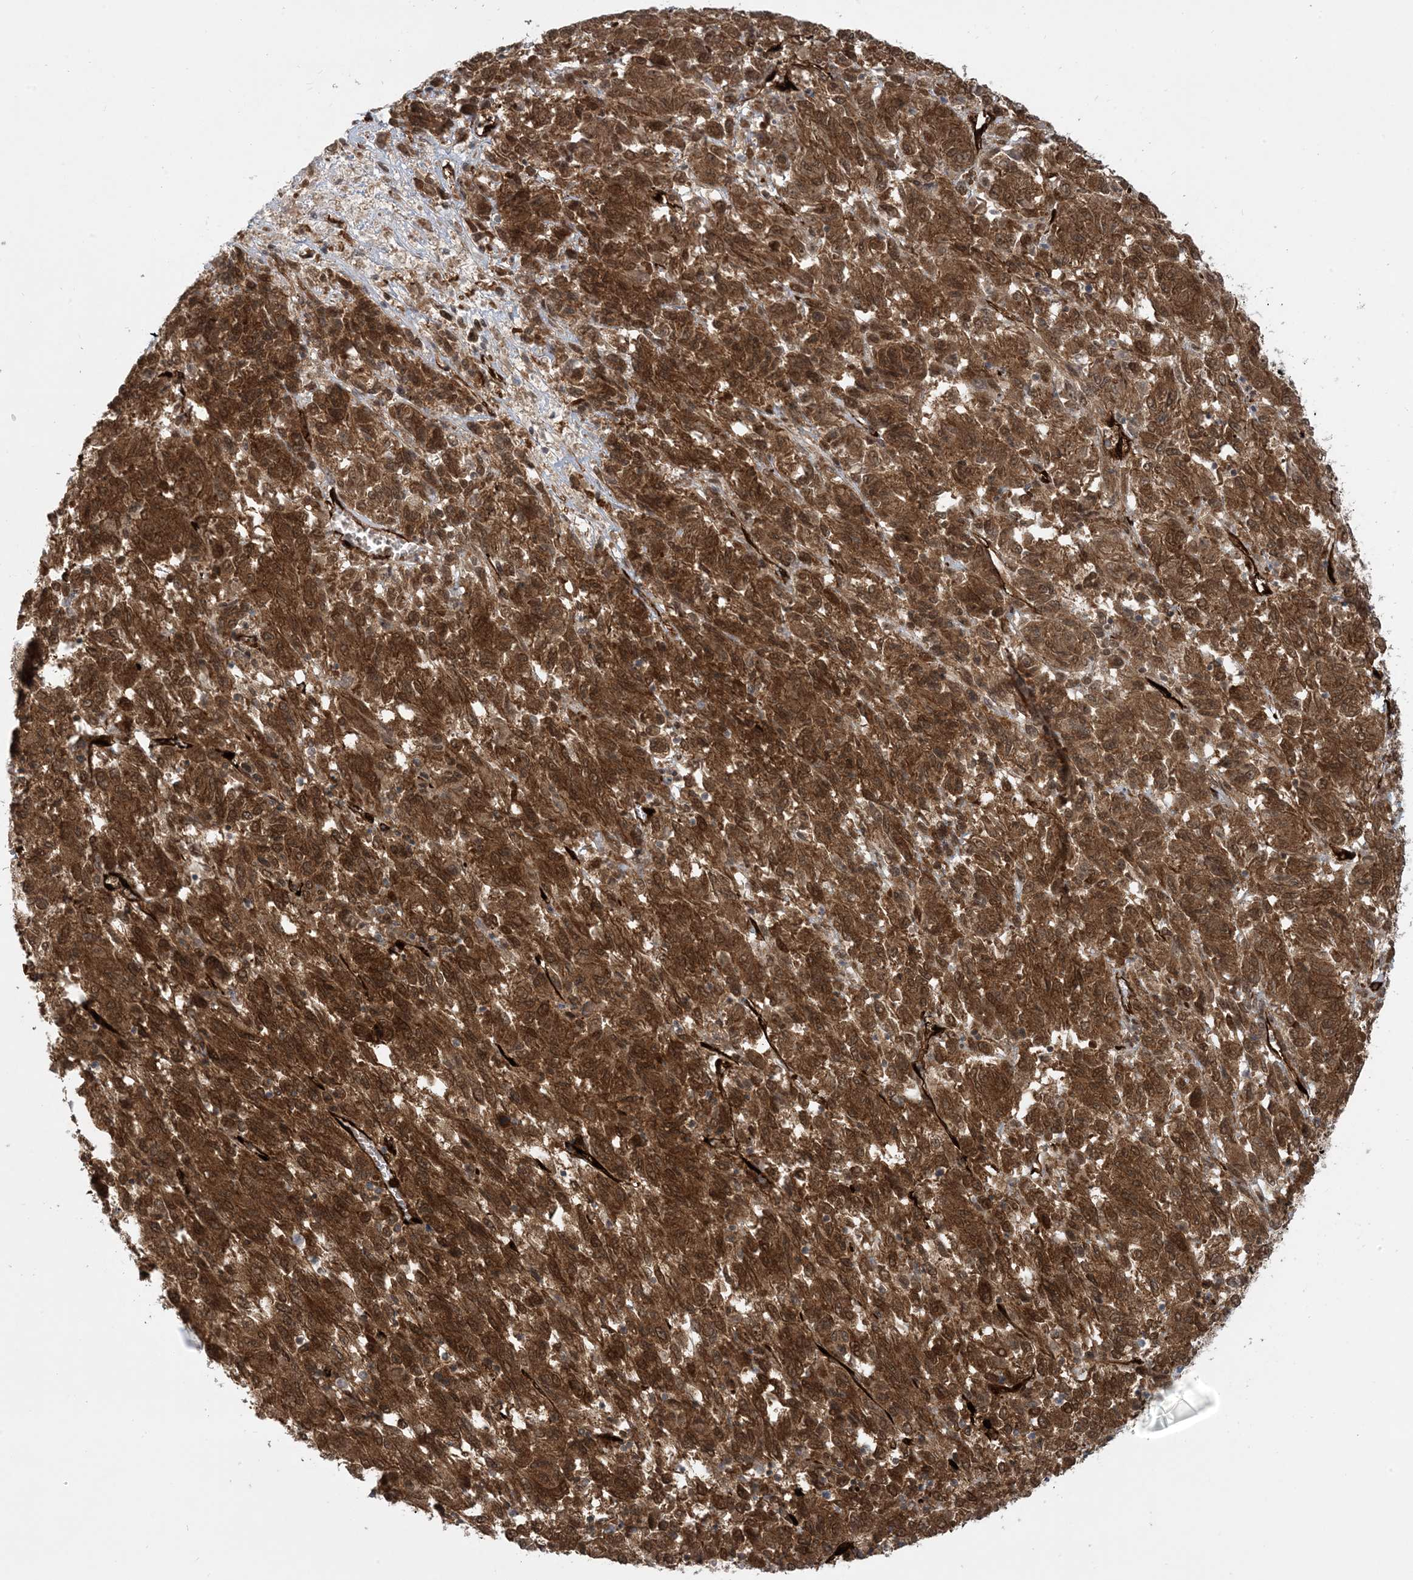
{"staining": {"intensity": "strong", "quantity": ">75%", "location": "cytoplasmic/membranous,nuclear"}, "tissue": "melanoma", "cell_type": "Tumor cells", "image_type": "cancer", "snomed": [{"axis": "morphology", "description": "Malignant melanoma, Metastatic site"}, {"axis": "topography", "description": "Lung"}], "caption": "There is high levels of strong cytoplasmic/membranous and nuclear staining in tumor cells of melanoma, as demonstrated by immunohistochemical staining (brown color).", "gene": "PPM1F", "patient": {"sex": "male", "age": 64}}